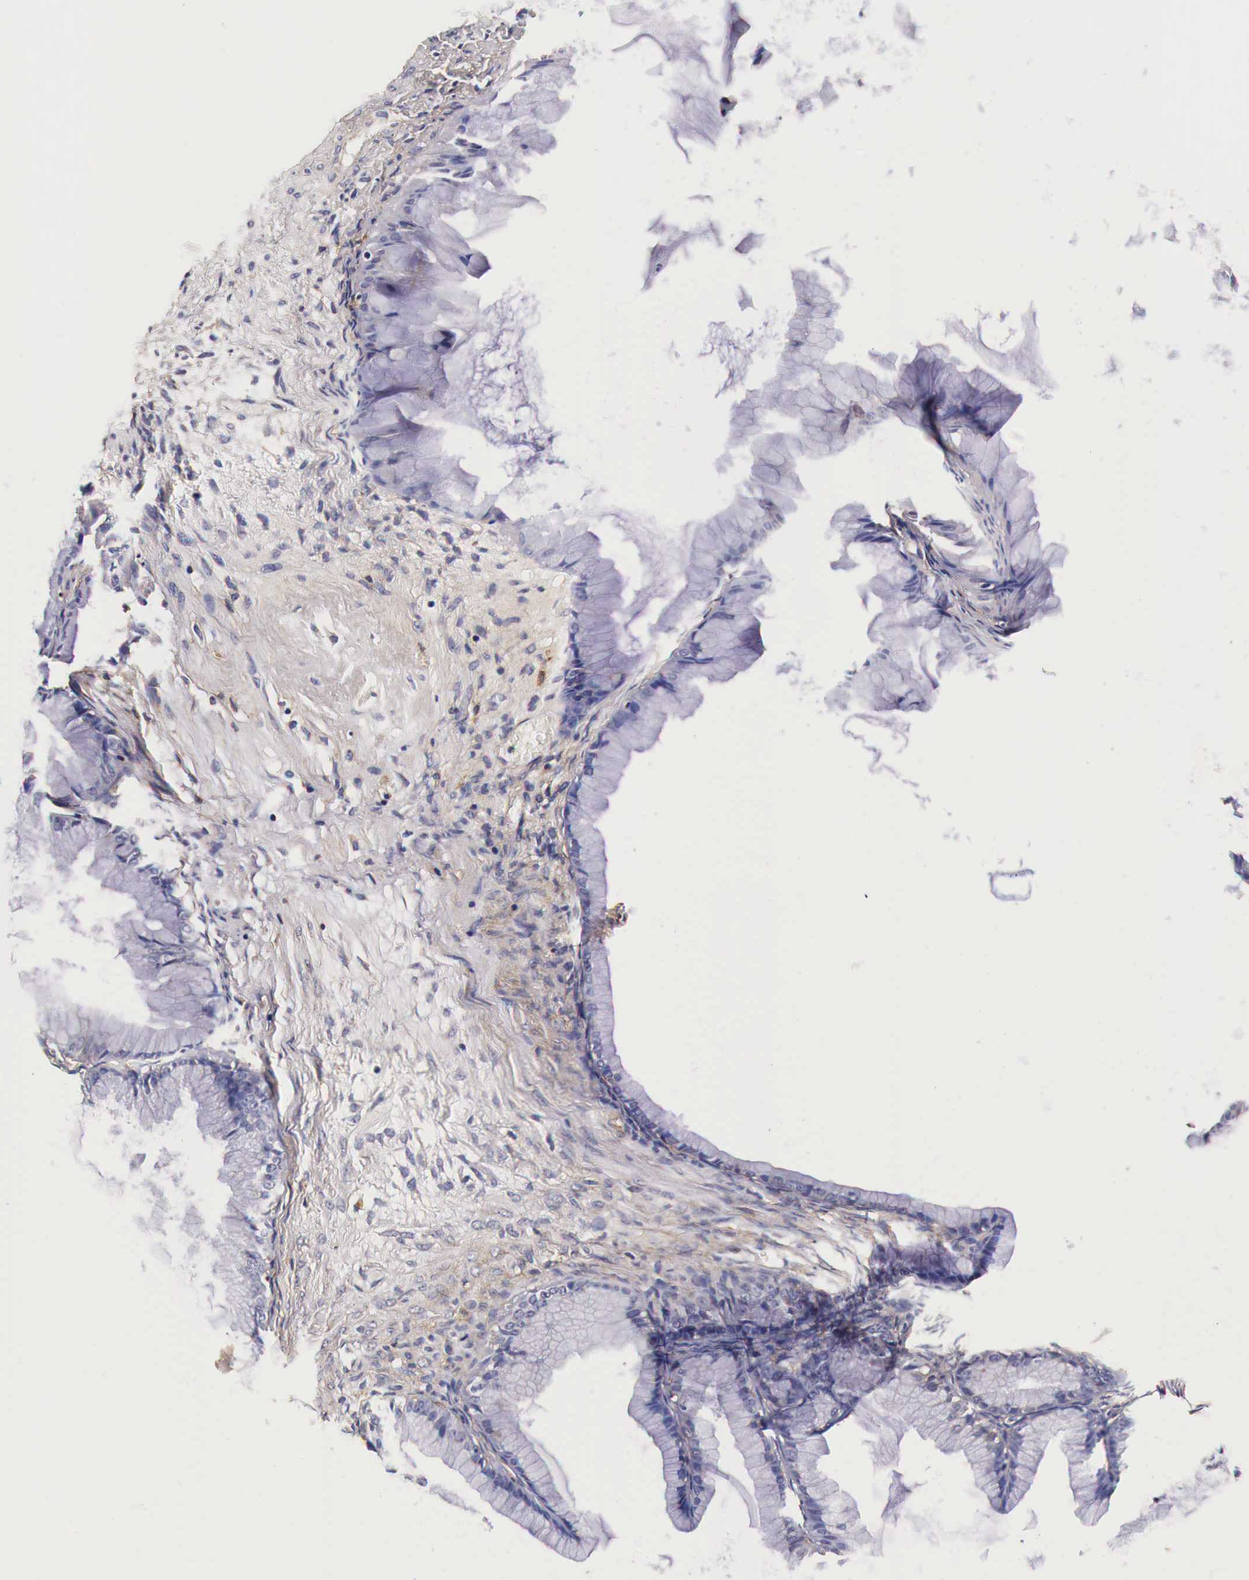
{"staining": {"intensity": "negative", "quantity": "none", "location": "none"}, "tissue": "ovarian cancer", "cell_type": "Tumor cells", "image_type": "cancer", "snomed": [{"axis": "morphology", "description": "Cystadenocarcinoma, mucinous, NOS"}, {"axis": "topography", "description": "Ovary"}], "caption": "The photomicrograph reveals no significant staining in tumor cells of ovarian mucinous cystadenocarcinoma.", "gene": "RP2", "patient": {"sex": "female", "age": 41}}